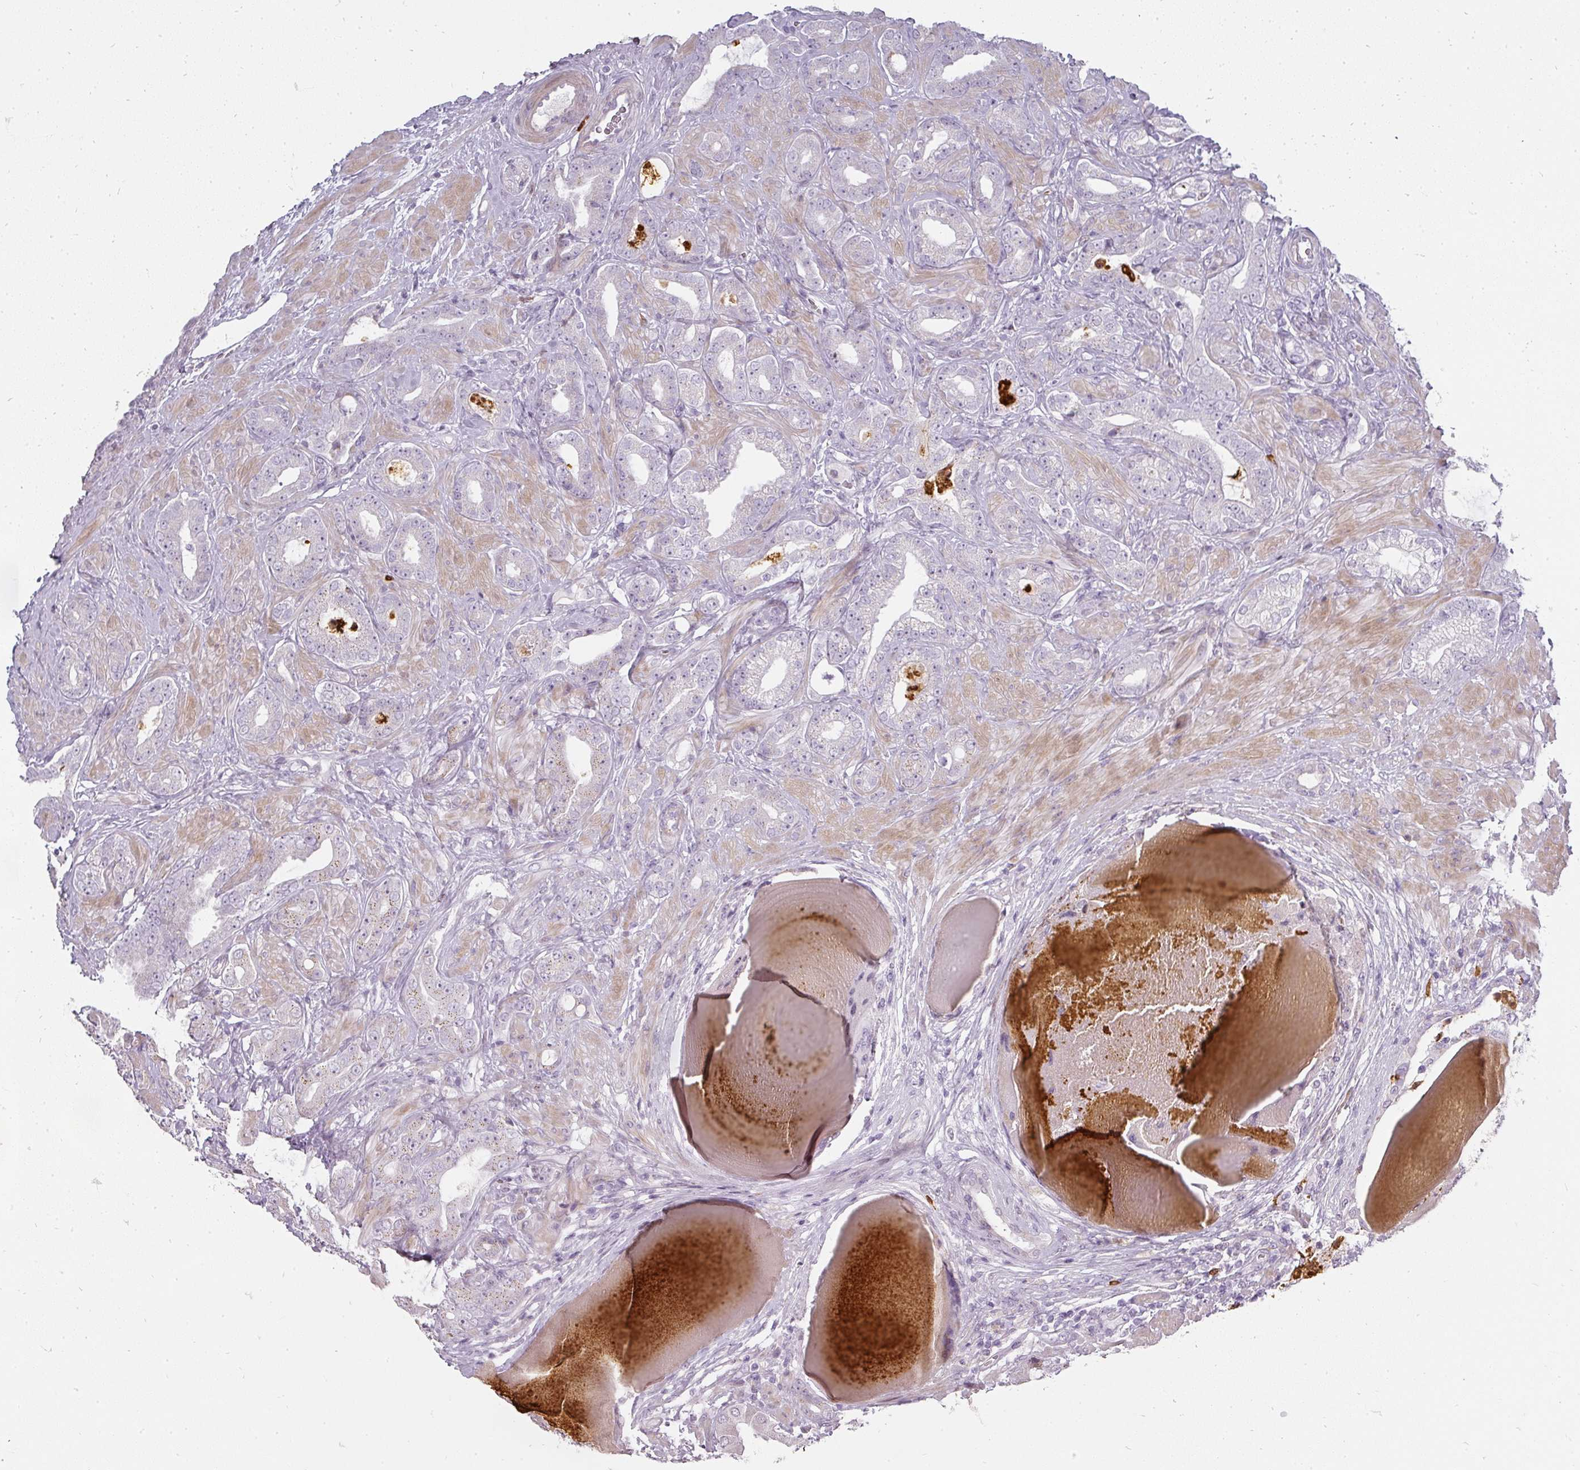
{"staining": {"intensity": "negative", "quantity": "none", "location": "none"}, "tissue": "prostate cancer", "cell_type": "Tumor cells", "image_type": "cancer", "snomed": [{"axis": "morphology", "description": "Adenocarcinoma, Low grade"}, {"axis": "topography", "description": "Prostate"}], "caption": "A high-resolution histopathology image shows IHC staining of prostate low-grade adenocarcinoma, which demonstrates no significant staining in tumor cells.", "gene": "BIK", "patient": {"sex": "male", "age": 57}}